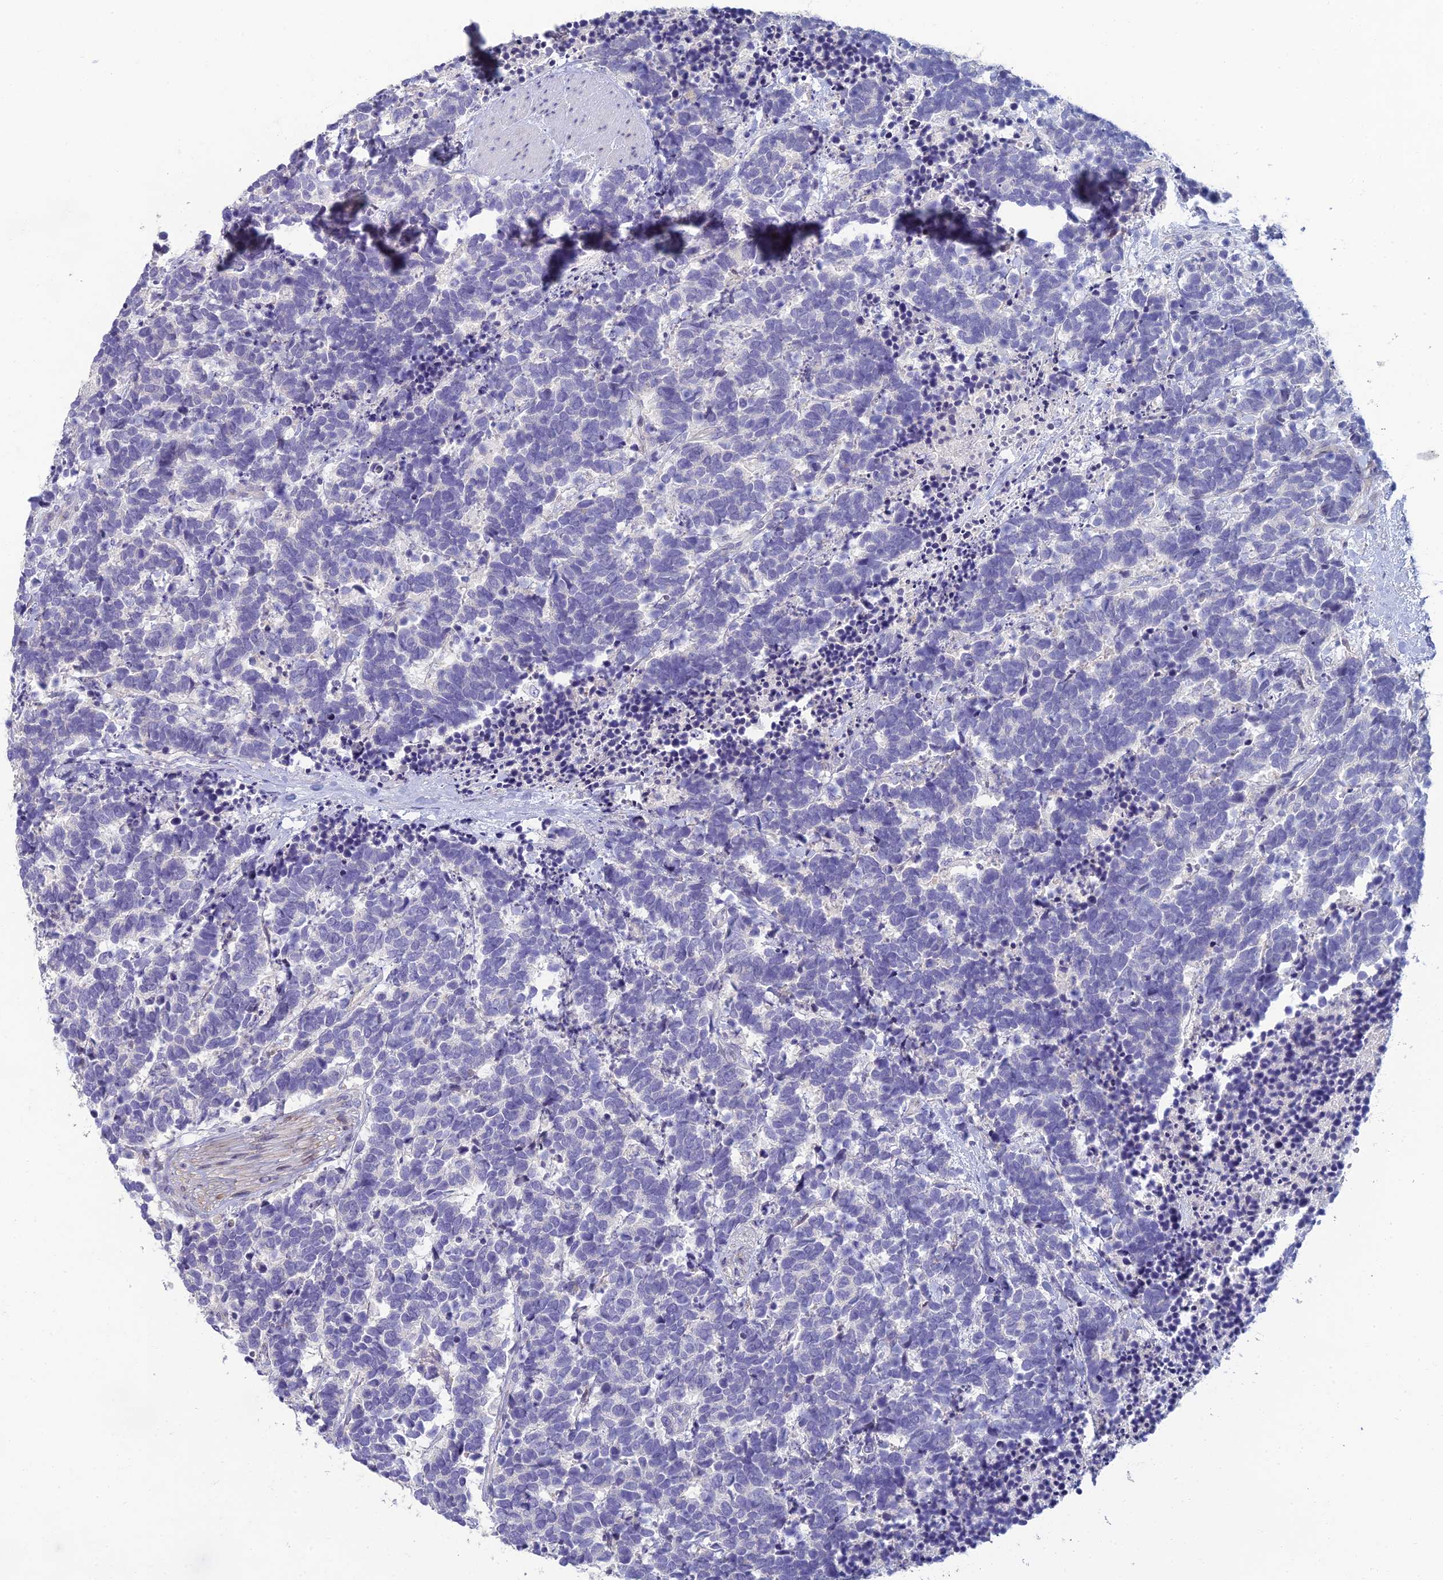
{"staining": {"intensity": "negative", "quantity": "none", "location": "none"}, "tissue": "carcinoid", "cell_type": "Tumor cells", "image_type": "cancer", "snomed": [{"axis": "morphology", "description": "Carcinoma, NOS"}, {"axis": "morphology", "description": "Carcinoid, malignant, NOS"}, {"axis": "topography", "description": "Prostate"}], "caption": "Immunohistochemistry micrograph of neoplastic tissue: malignant carcinoid stained with DAB shows no significant protein staining in tumor cells.", "gene": "NEURL1", "patient": {"sex": "male", "age": 57}}